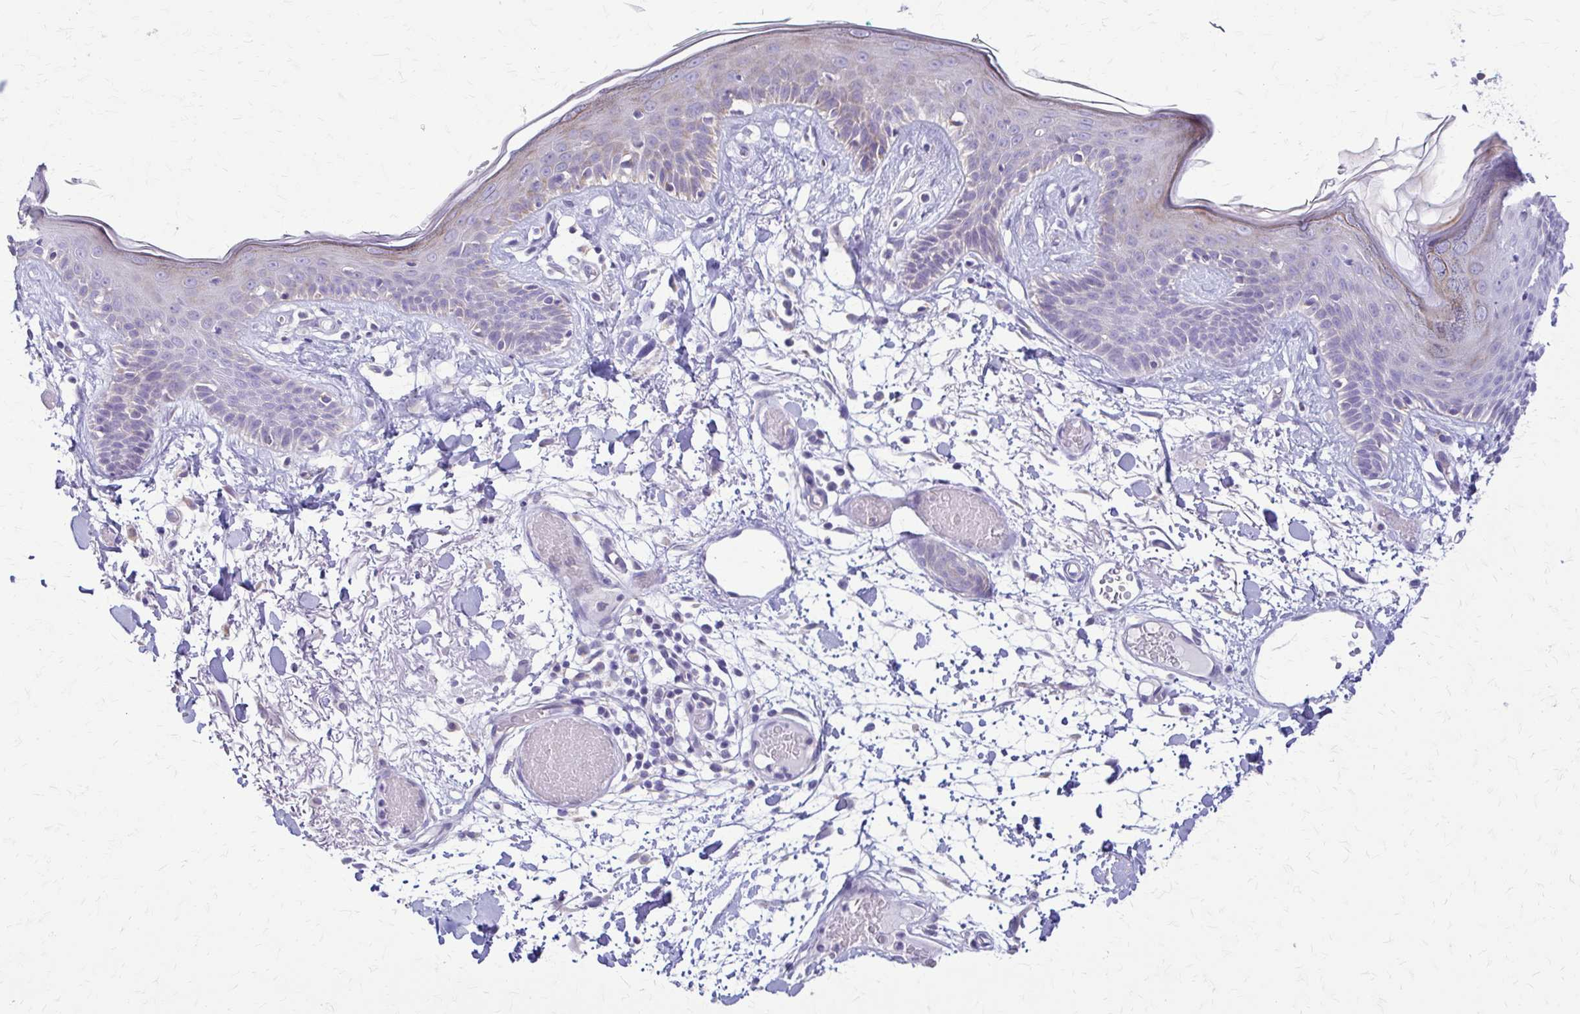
{"staining": {"intensity": "negative", "quantity": "none", "location": "none"}, "tissue": "skin", "cell_type": "Fibroblasts", "image_type": "normal", "snomed": [{"axis": "morphology", "description": "Normal tissue, NOS"}, {"axis": "topography", "description": "Skin"}], "caption": "DAB immunohistochemical staining of benign human skin reveals no significant staining in fibroblasts.", "gene": "SAMD13", "patient": {"sex": "male", "age": 79}}